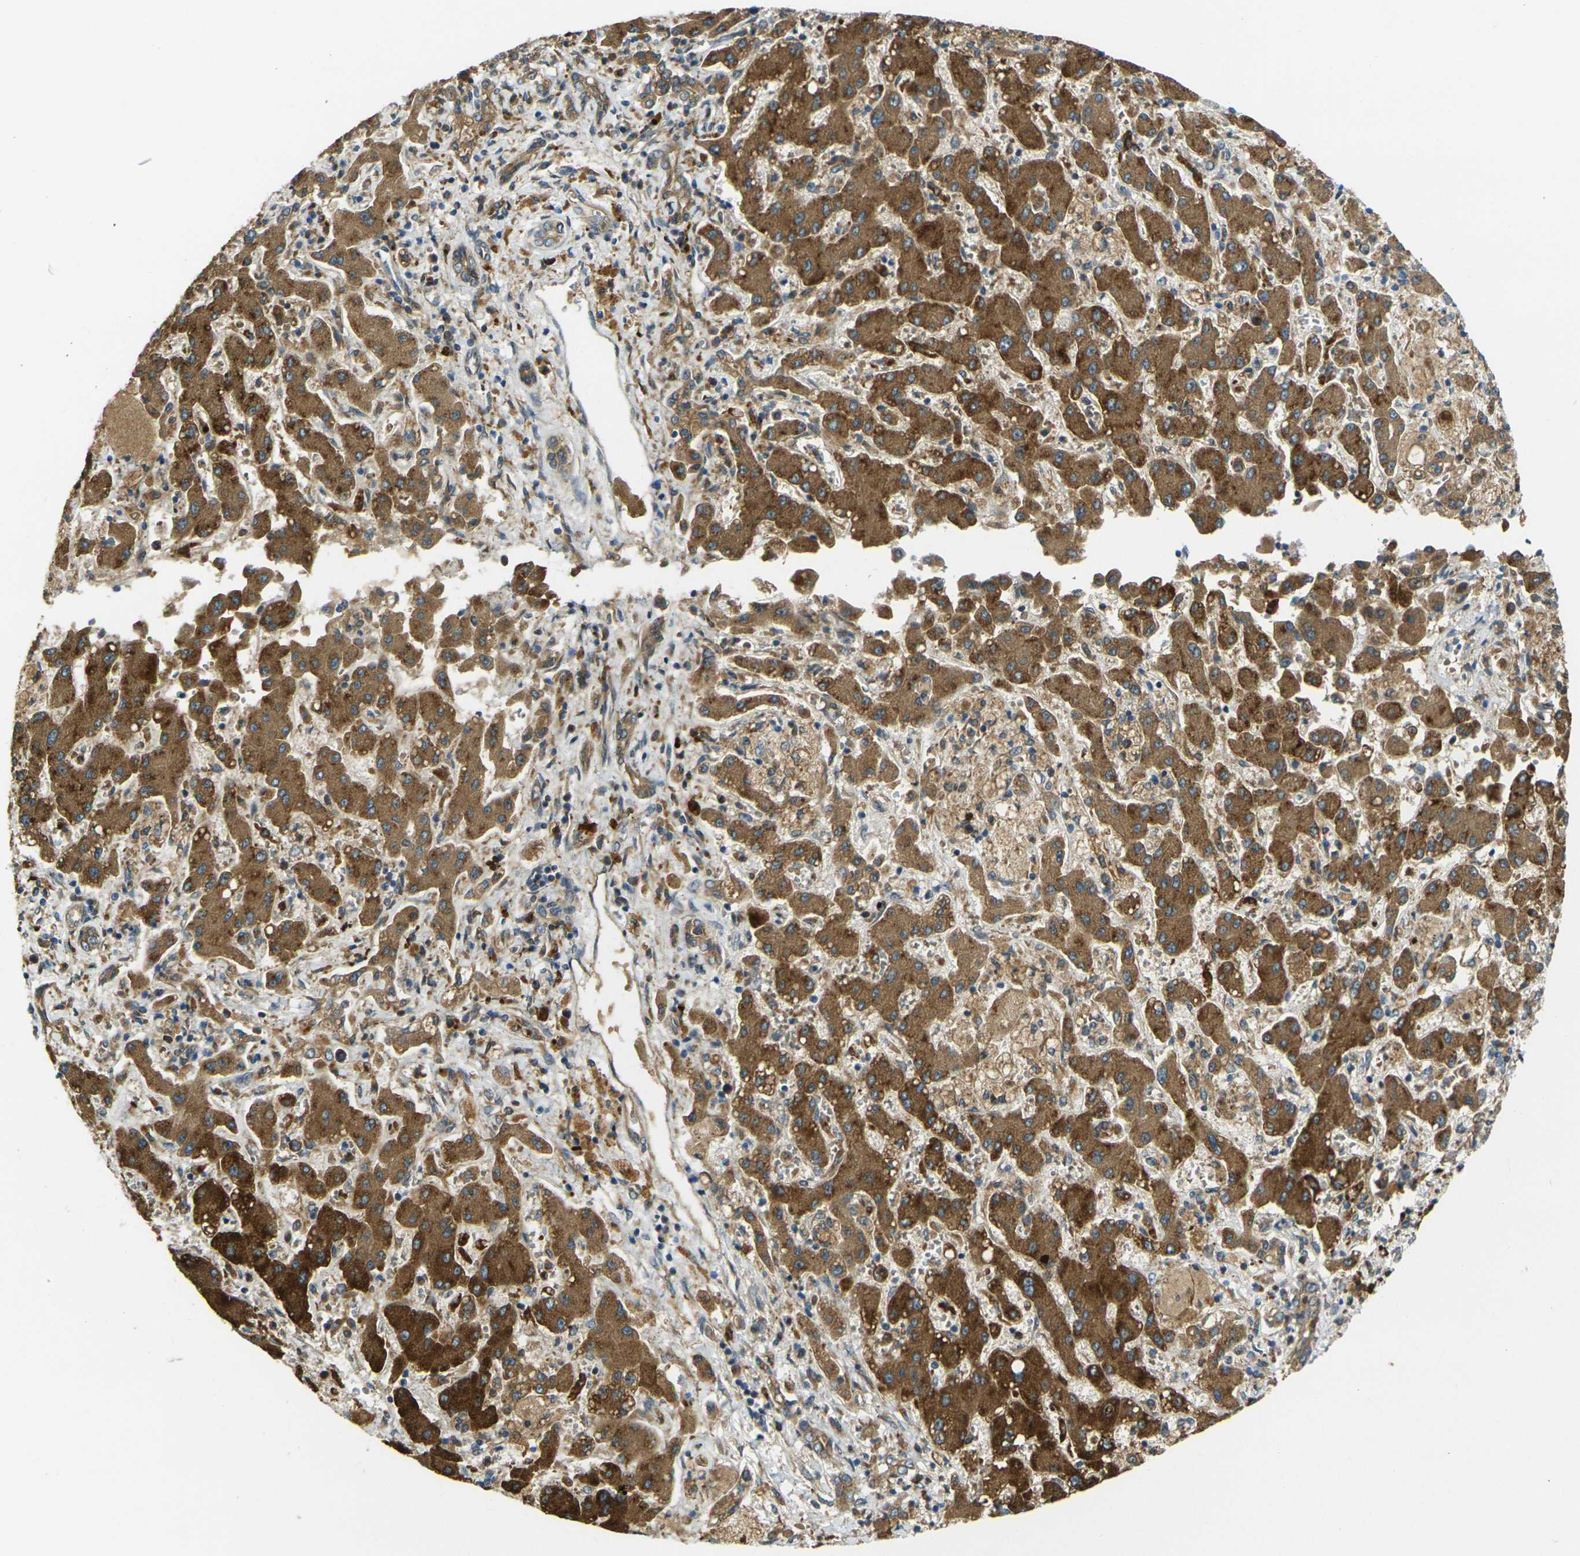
{"staining": {"intensity": "weak", "quantity": ">75%", "location": "cytoplasmic/membranous"}, "tissue": "liver cancer", "cell_type": "Tumor cells", "image_type": "cancer", "snomed": [{"axis": "morphology", "description": "Cholangiocarcinoma"}, {"axis": "topography", "description": "Liver"}], "caption": "Human liver cholangiocarcinoma stained with a protein marker exhibits weak staining in tumor cells.", "gene": "FZD1", "patient": {"sex": "male", "age": 50}}